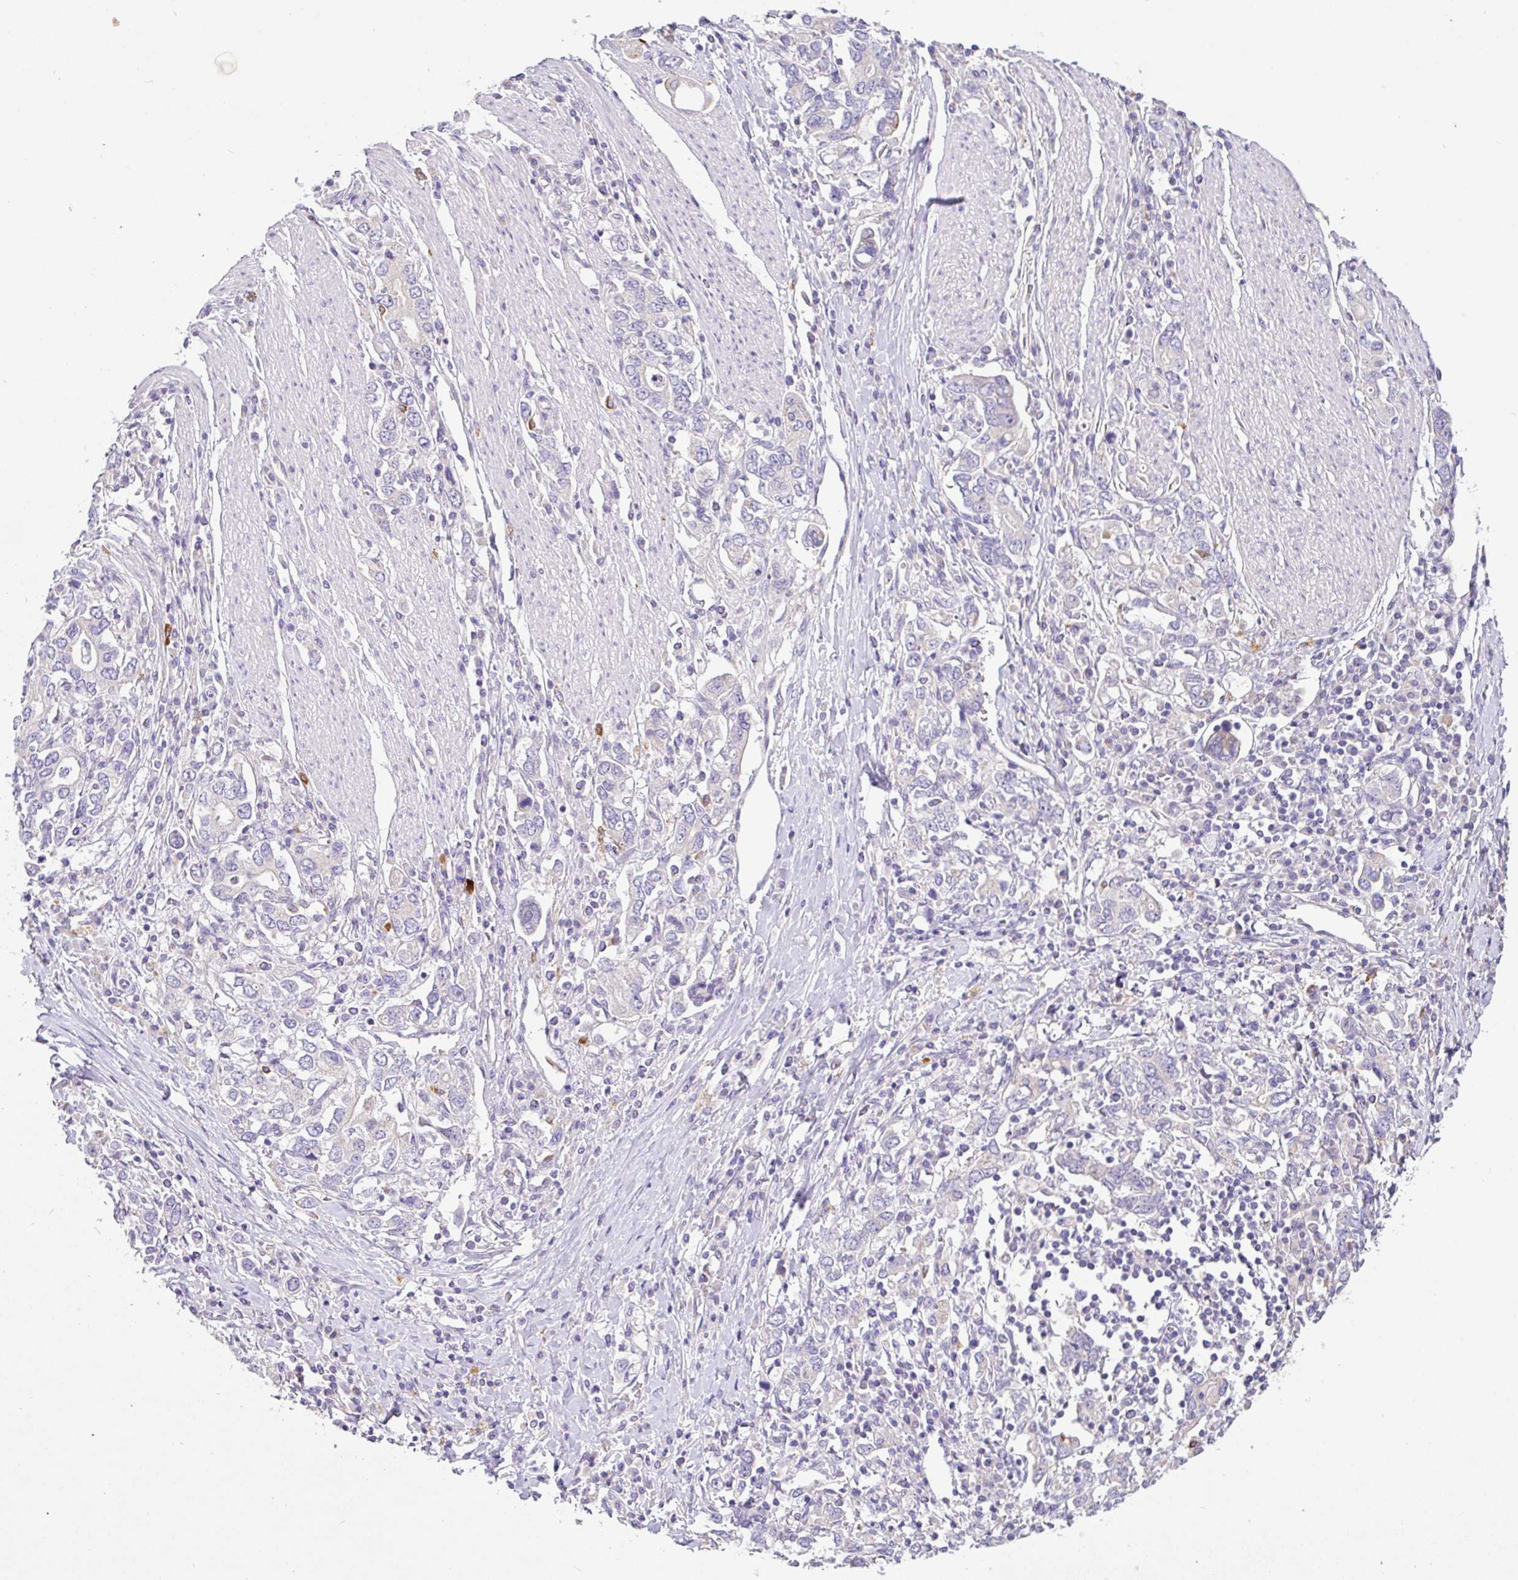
{"staining": {"intensity": "negative", "quantity": "none", "location": "none"}, "tissue": "stomach cancer", "cell_type": "Tumor cells", "image_type": "cancer", "snomed": [{"axis": "morphology", "description": "Adenocarcinoma, NOS"}, {"axis": "topography", "description": "Stomach, upper"}, {"axis": "topography", "description": "Stomach"}], "caption": "High power microscopy histopathology image of an IHC photomicrograph of stomach cancer (adenocarcinoma), revealing no significant positivity in tumor cells.", "gene": "EPN3", "patient": {"sex": "male", "age": 62}}